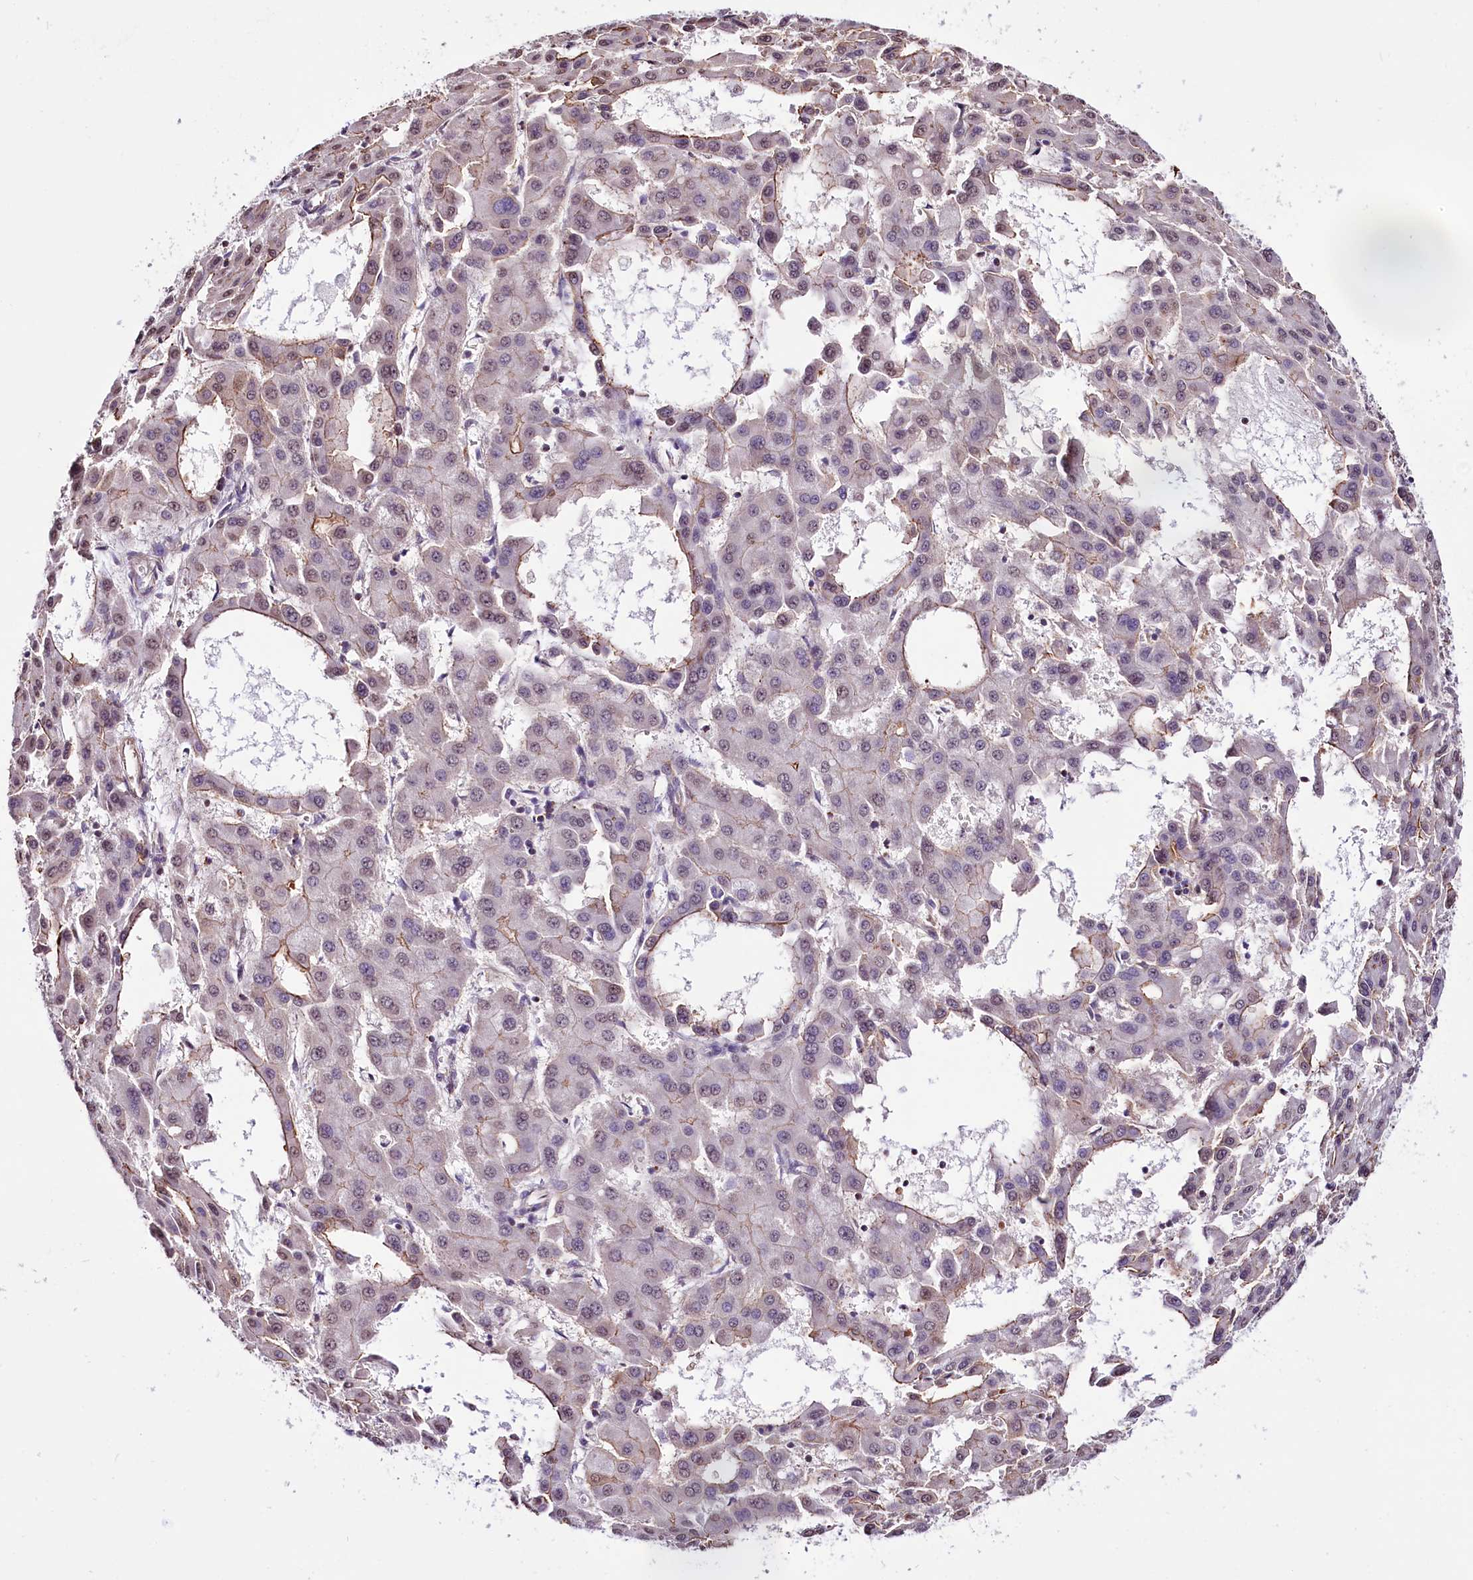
{"staining": {"intensity": "negative", "quantity": "none", "location": "none"}, "tissue": "liver cancer", "cell_type": "Tumor cells", "image_type": "cancer", "snomed": [{"axis": "morphology", "description": "Carcinoma, Hepatocellular, NOS"}, {"axis": "topography", "description": "Liver"}], "caption": "This is an IHC photomicrograph of human liver cancer (hepatocellular carcinoma). There is no positivity in tumor cells.", "gene": "ST7", "patient": {"sex": "male", "age": 47}}